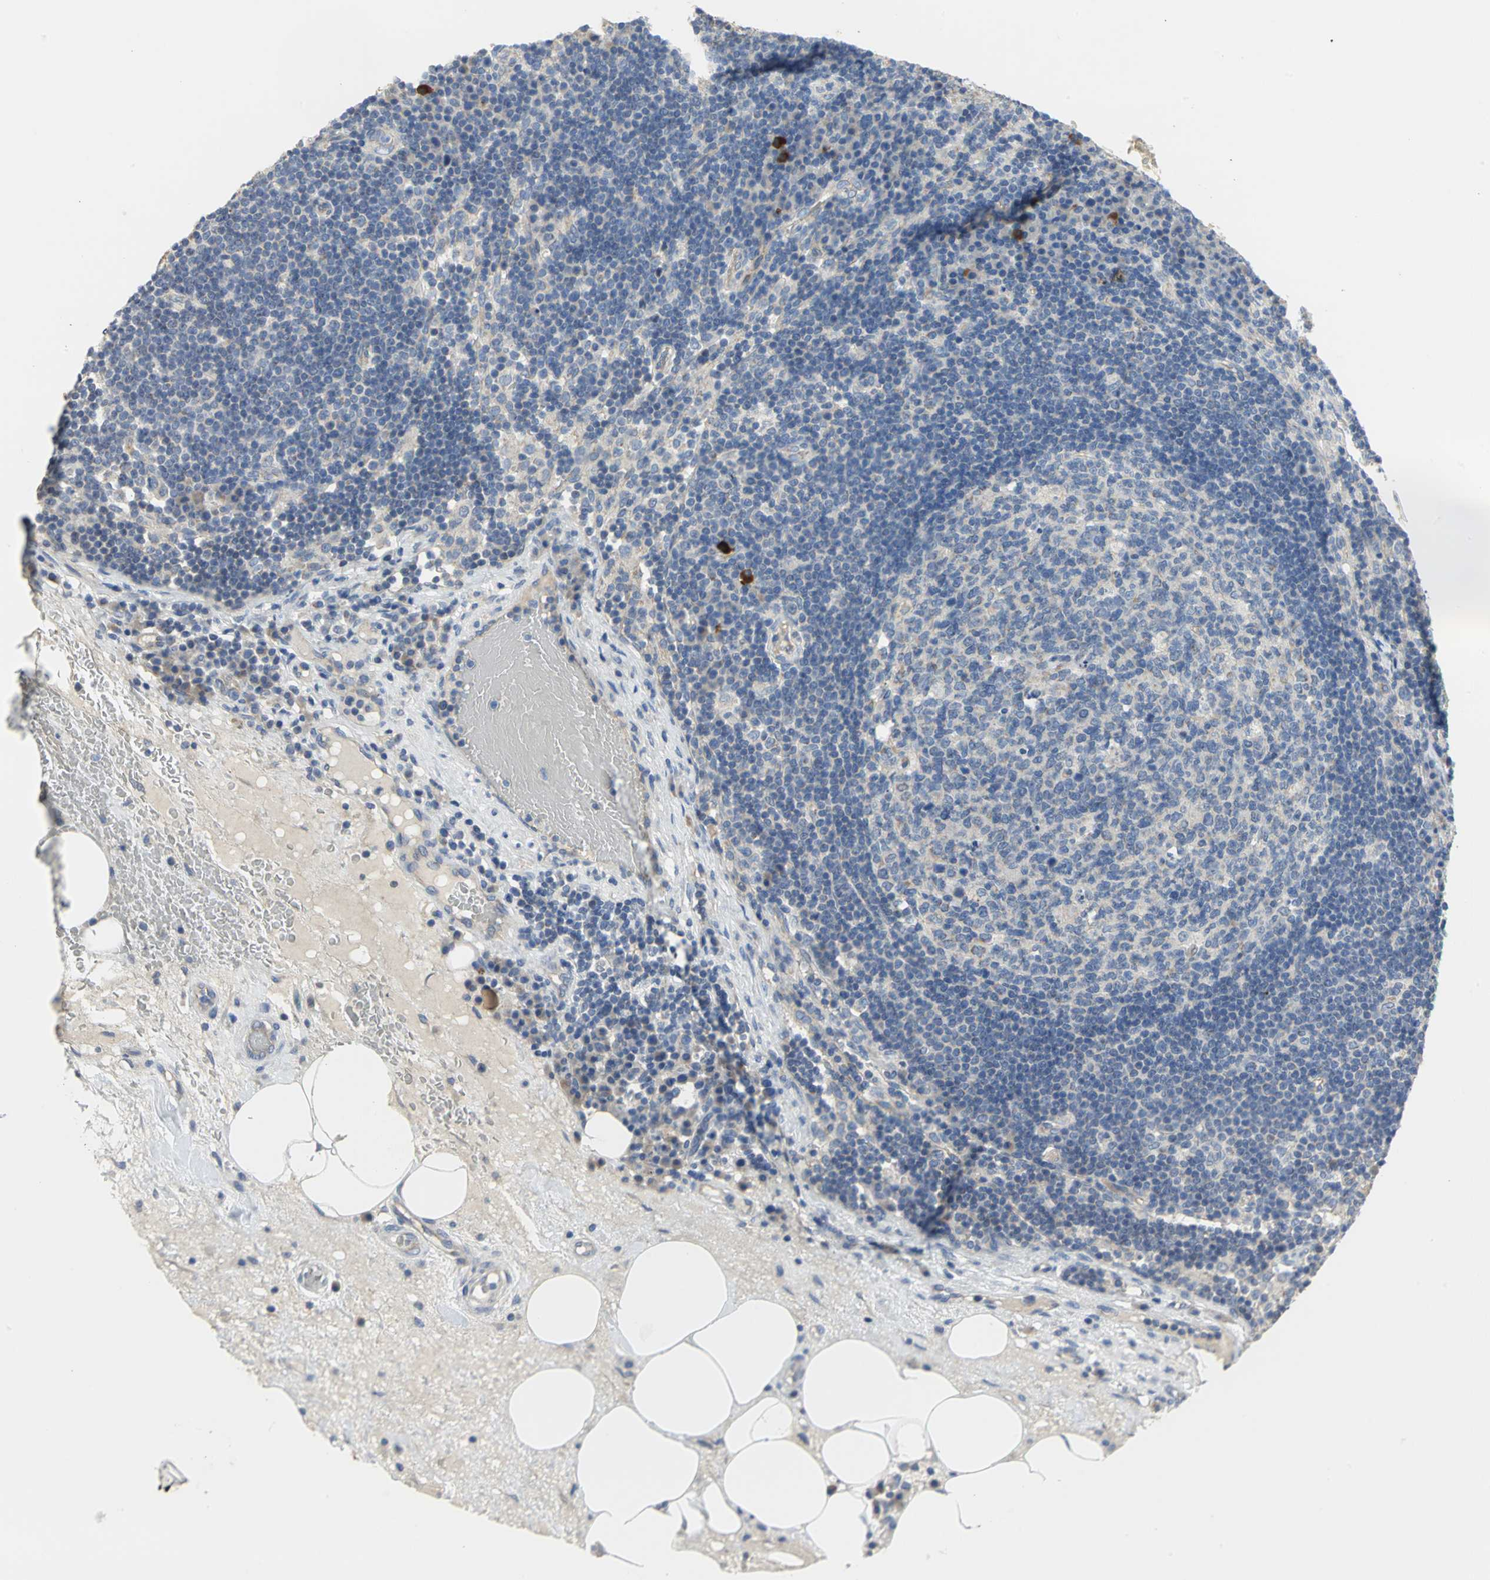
{"staining": {"intensity": "negative", "quantity": "none", "location": "none"}, "tissue": "lymph node", "cell_type": "Germinal center cells", "image_type": "normal", "snomed": [{"axis": "morphology", "description": "Normal tissue, NOS"}, {"axis": "morphology", "description": "Squamous cell carcinoma, metastatic, NOS"}, {"axis": "topography", "description": "Lymph node"}], "caption": "An IHC photomicrograph of benign lymph node is shown. There is no staining in germinal center cells of lymph node. The staining is performed using DAB (3,3'-diaminobenzidine) brown chromogen with nuclei counter-stained in using hematoxylin.", "gene": "HTR1F", "patient": {"sex": "female", "age": 53}}